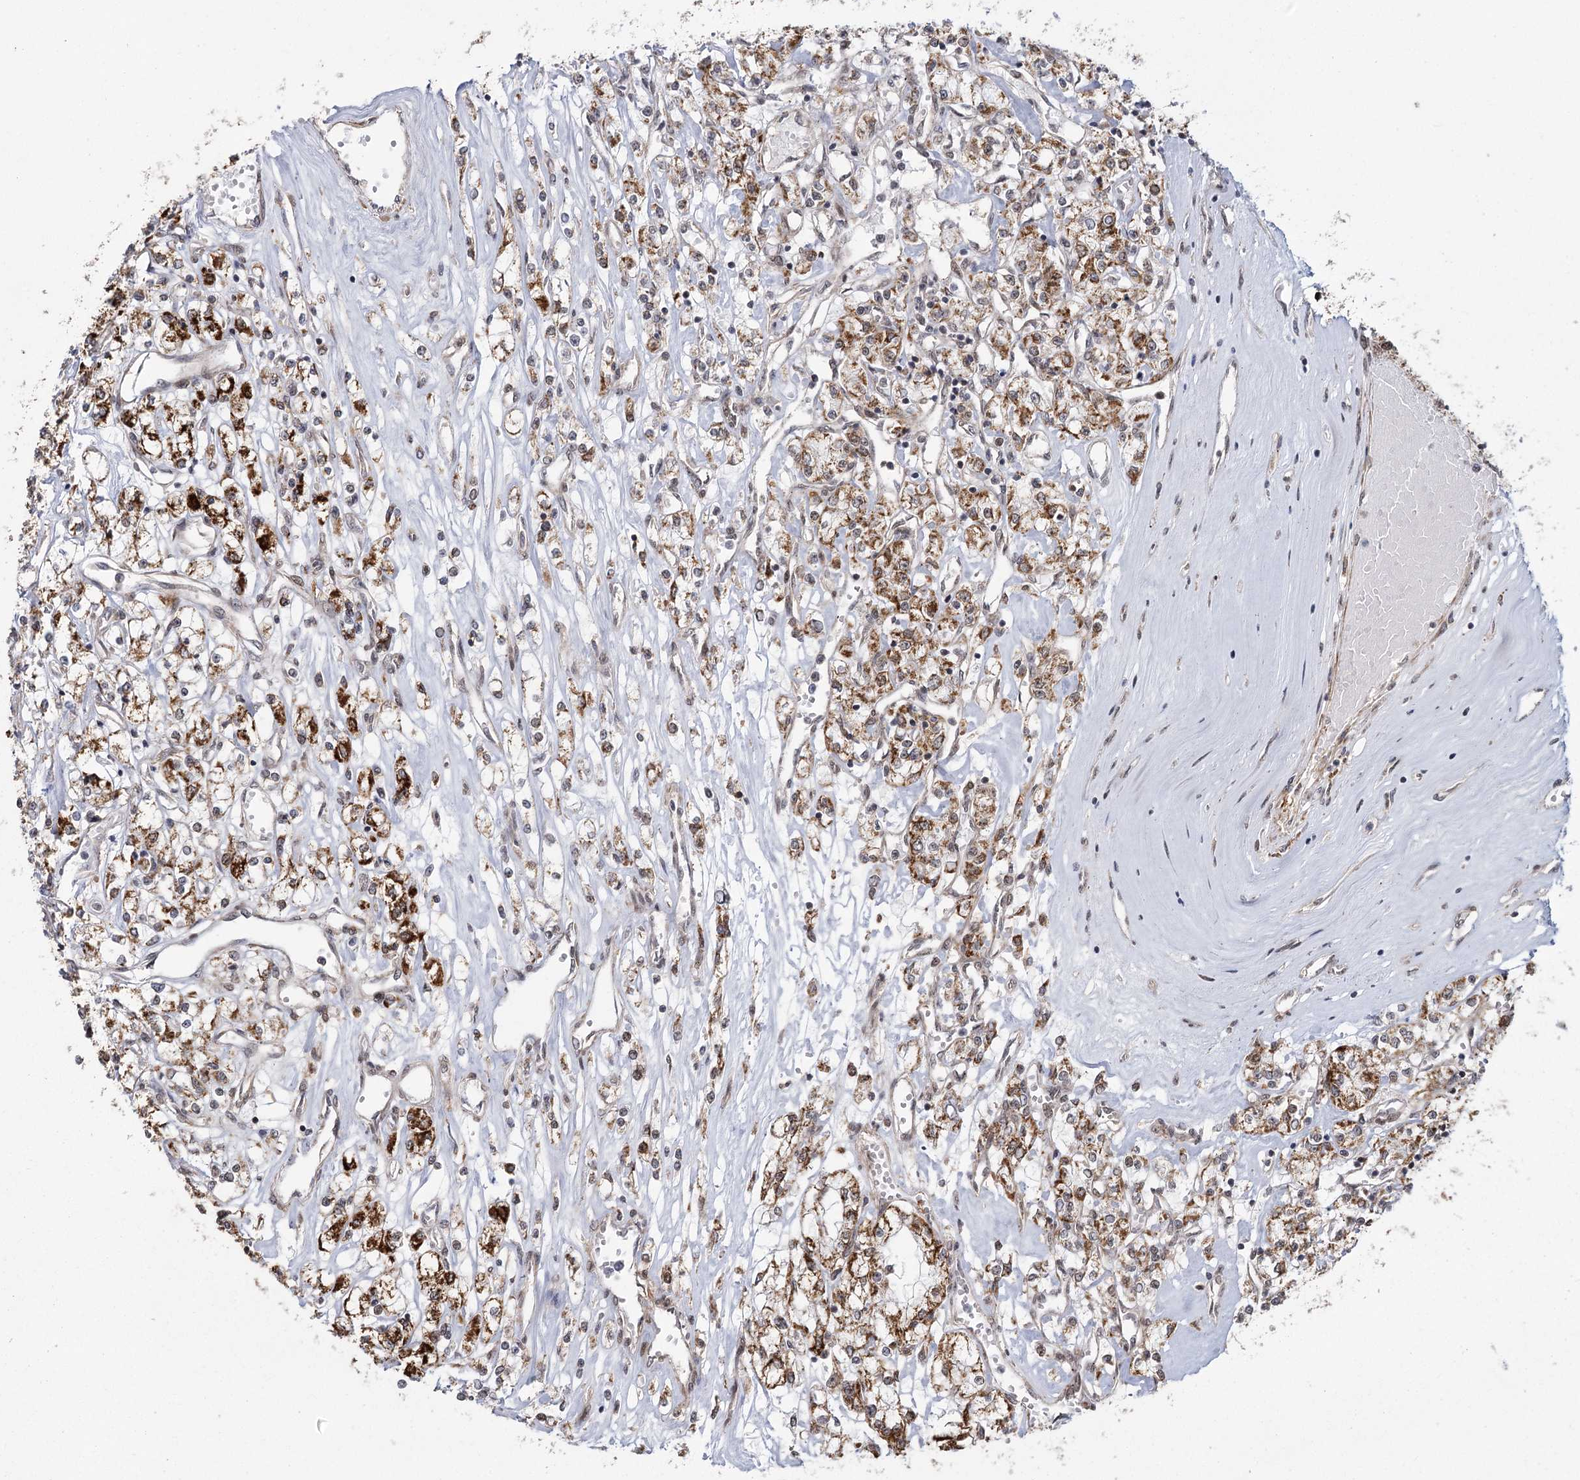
{"staining": {"intensity": "strong", "quantity": "25%-75%", "location": "cytoplasmic/membranous"}, "tissue": "renal cancer", "cell_type": "Tumor cells", "image_type": "cancer", "snomed": [{"axis": "morphology", "description": "Adenocarcinoma, NOS"}, {"axis": "topography", "description": "Kidney"}], "caption": "Renal adenocarcinoma stained with a protein marker shows strong staining in tumor cells.", "gene": "ZCCHC24", "patient": {"sex": "female", "age": 59}}